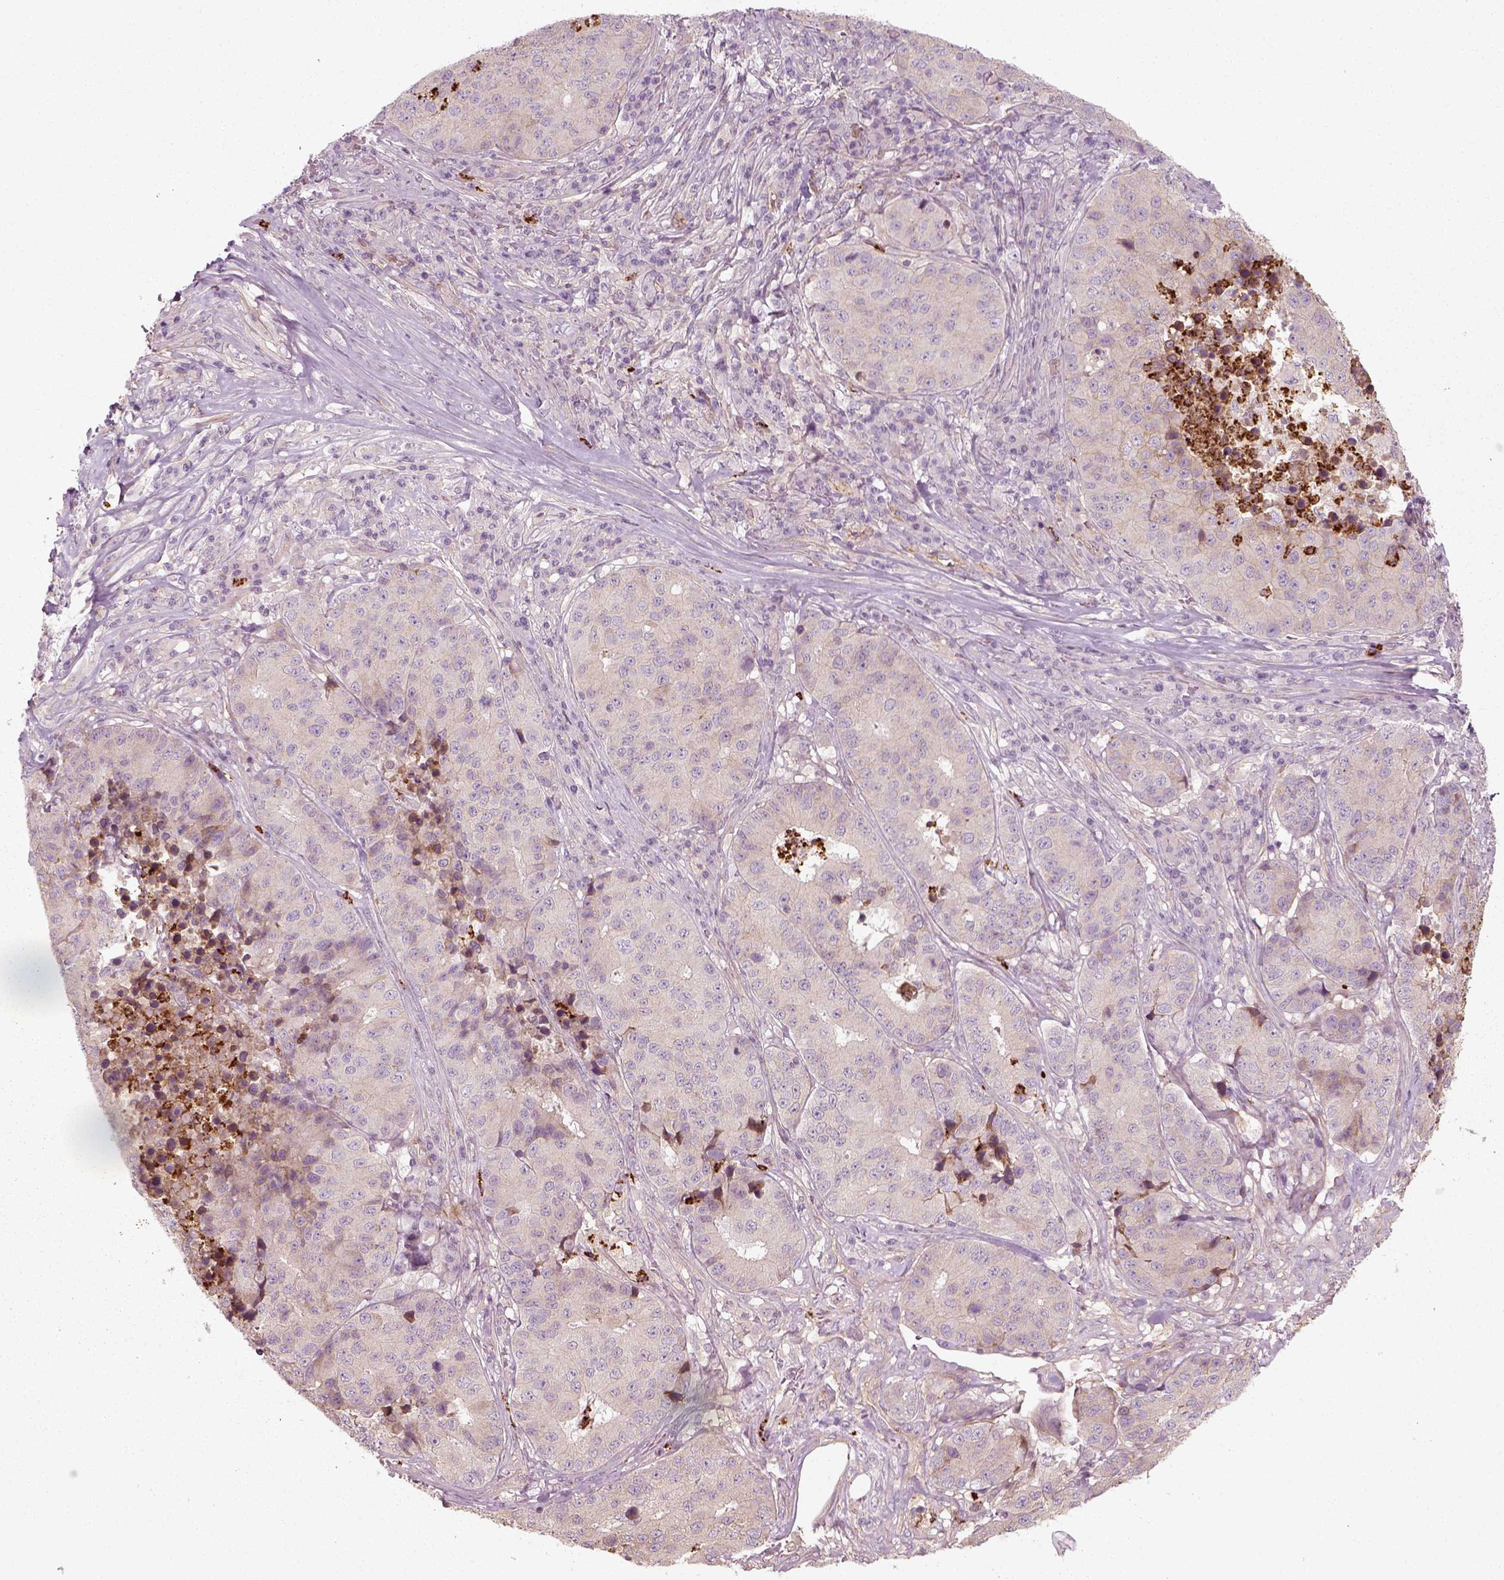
{"staining": {"intensity": "negative", "quantity": "none", "location": "none"}, "tissue": "stomach cancer", "cell_type": "Tumor cells", "image_type": "cancer", "snomed": [{"axis": "morphology", "description": "Adenocarcinoma, NOS"}, {"axis": "topography", "description": "Stomach"}], "caption": "Tumor cells show no significant protein staining in adenocarcinoma (stomach). (IHC, brightfield microscopy, high magnification).", "gene": "NPTN", "patient": {"sex": "male", "age": 71}}